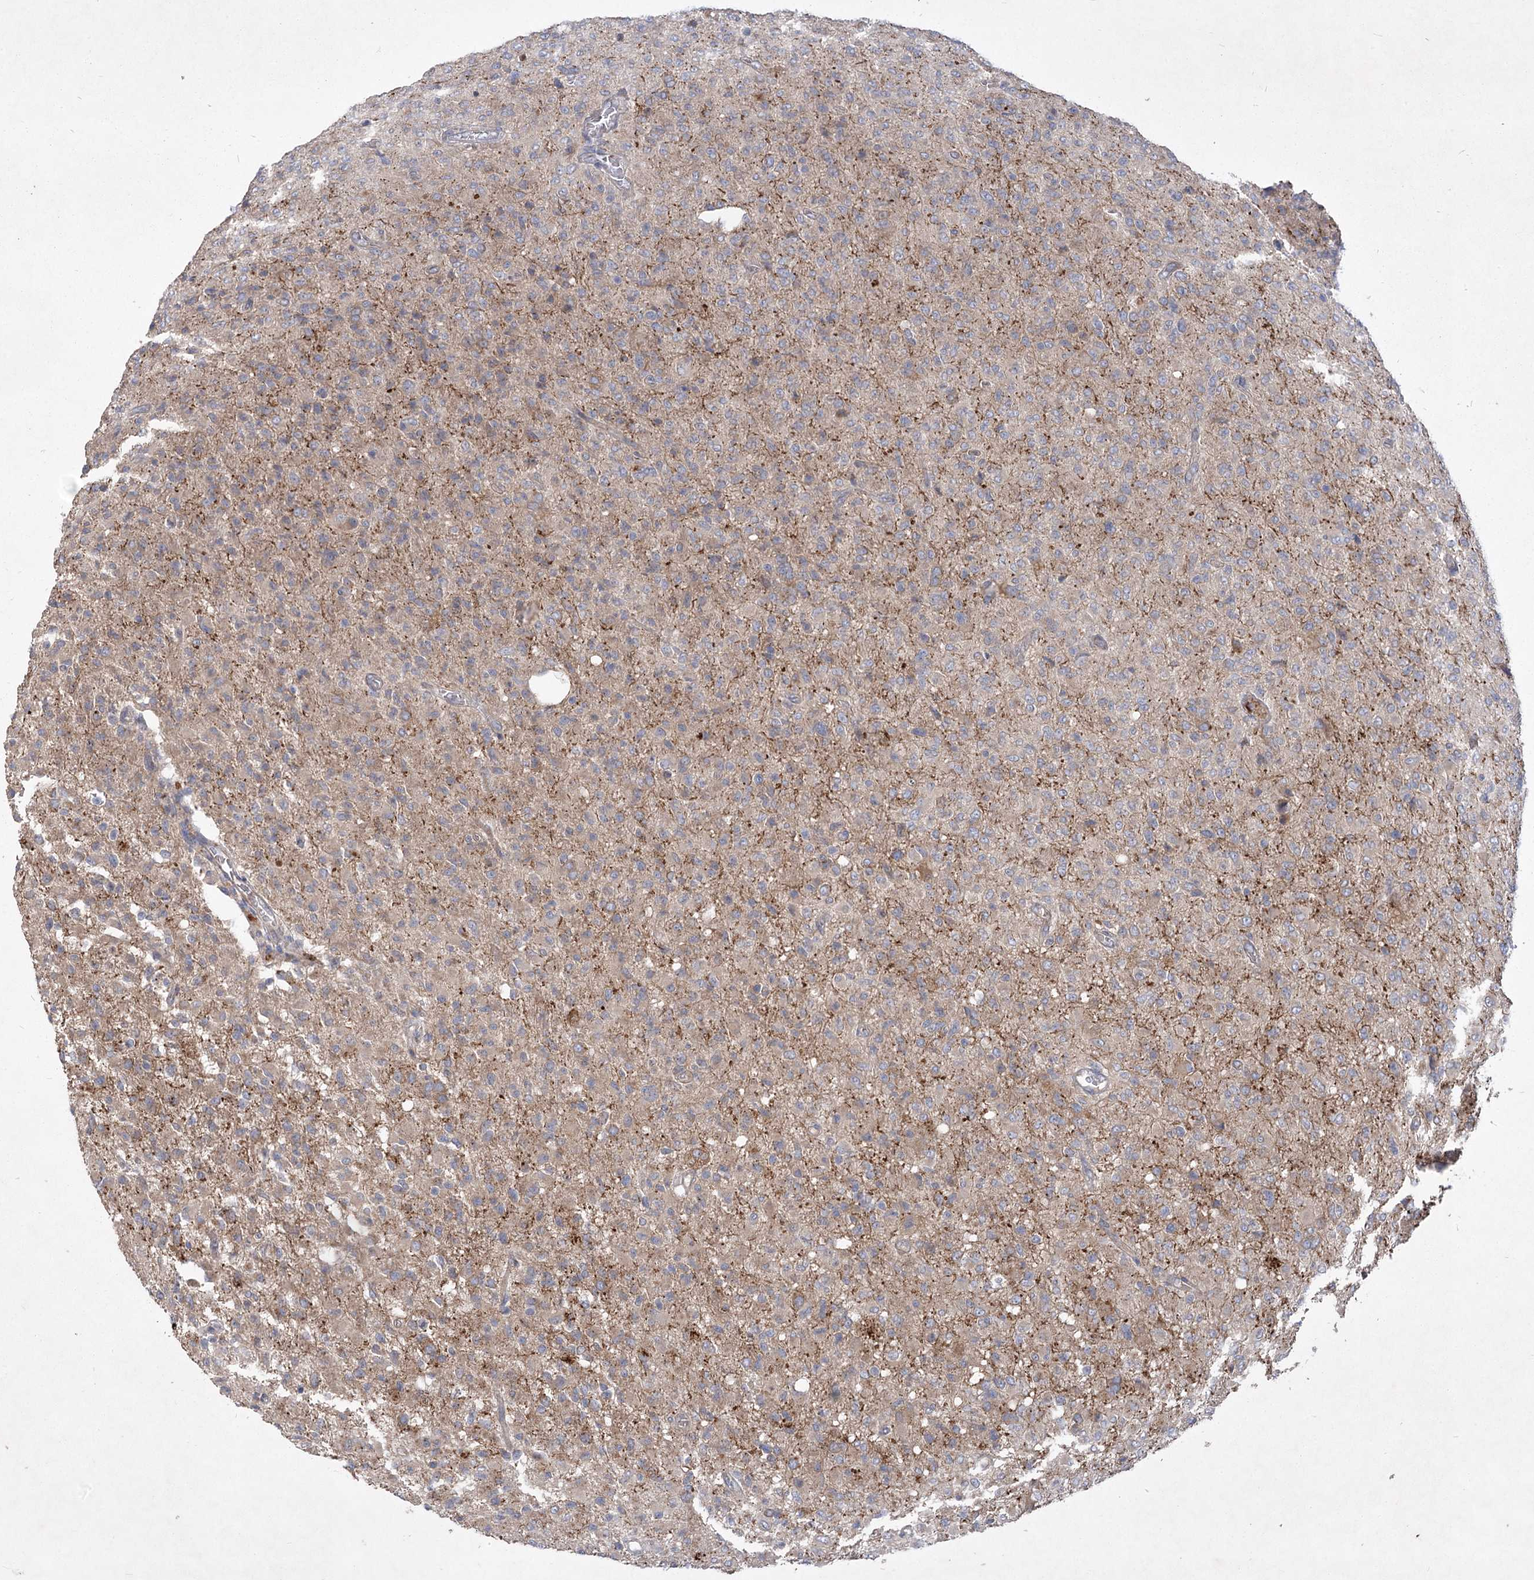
{"staining": {"intensity": "negative", "quantity": "none", "location": "none"}, "tissue": "glioma", "cell_type": "Tumor cells", "image_type": "cancer", "snomed": [{"axis": "morphology", "description": "Glioma, malignant, High grade"}, {"axis": "topography", "description": "Brain"}], "caption": "This is an immunohistochemistry (IHC) image of malignant high-grade glioma. There is no expression in tumor cells.", "gene": "RIN2", "patient": {"sex": "female", "age": 57}}